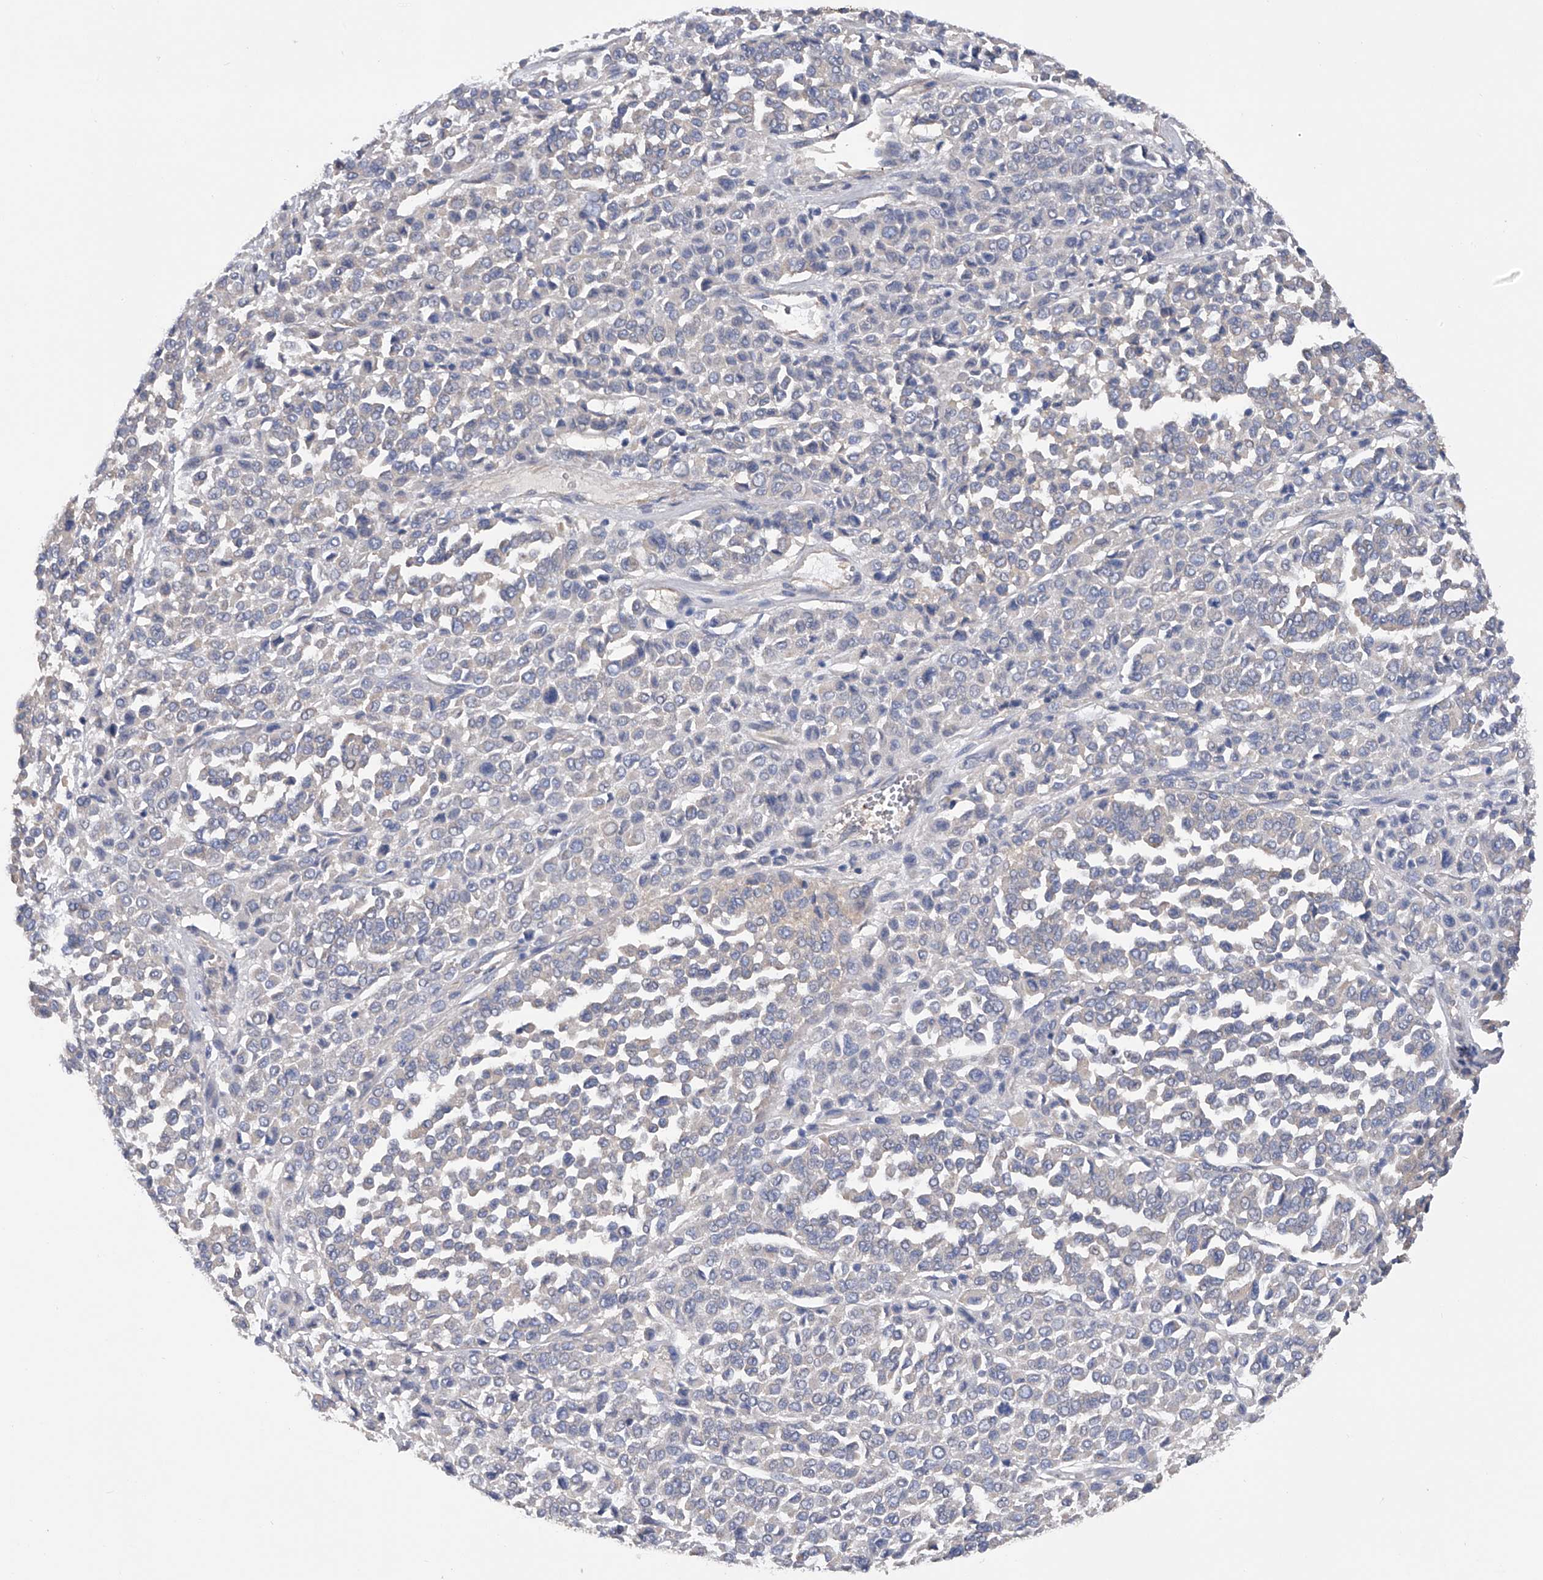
{"staining": {"intensity": "negative", "quantity": "none", "location": "none"}, "tissue": "melanoma", "cell_type": "Tumor cells", "image_type": "cancer", "snomed": [{"axis": "morphology", "description": "Malignant melanoma, Metastatic site"}, {"axis": "topography", "description": "Pancreas"}], "caption": "Human malignant melanoma (metastatic site) stained for a protein using immunohistochemistry displays no expression in tumor cells.", "gene": "RWDD2A", "patient": {"sex": "female", "age": 30}}